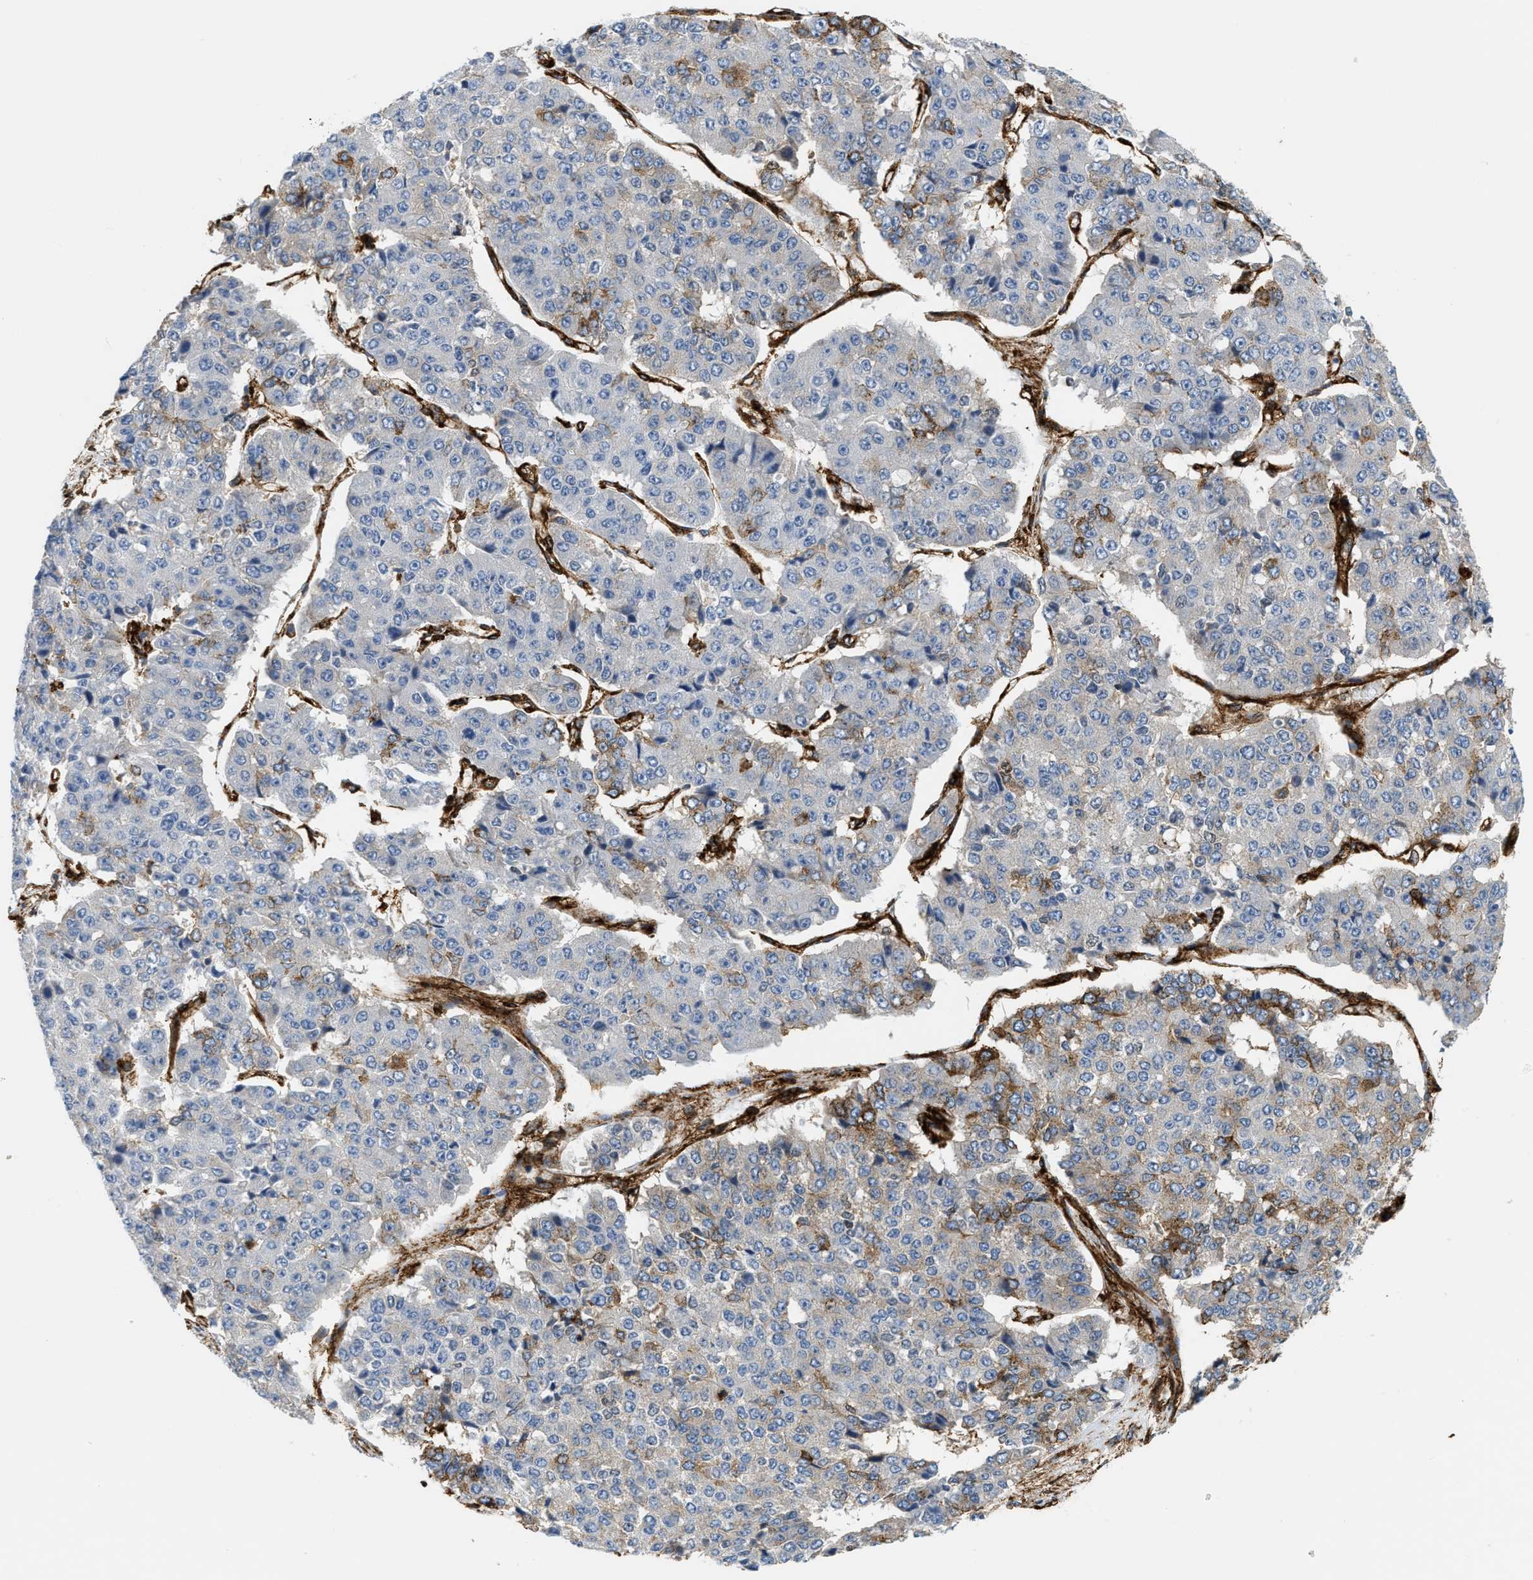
{"staining": {"intensity": "negative", "quantity": "none", "location": "none"}, "tissue": "pancreatic cancer", "cell_type": "Tumor cells", "image_type": "cancer", "snomed": [{"axis": "morphology", "description": "Adenocarcinoma, NOS"}, {"axis": "topography", "description": "Pancreas"}], "caption": "Pancreatic cancer (adenocarcinoma) stained for a protein using immunohistochemistry (IHC) shows no positivity tumor cells.", "gene": "HIP1", "patient": {"sex": "male", "age": 50}}